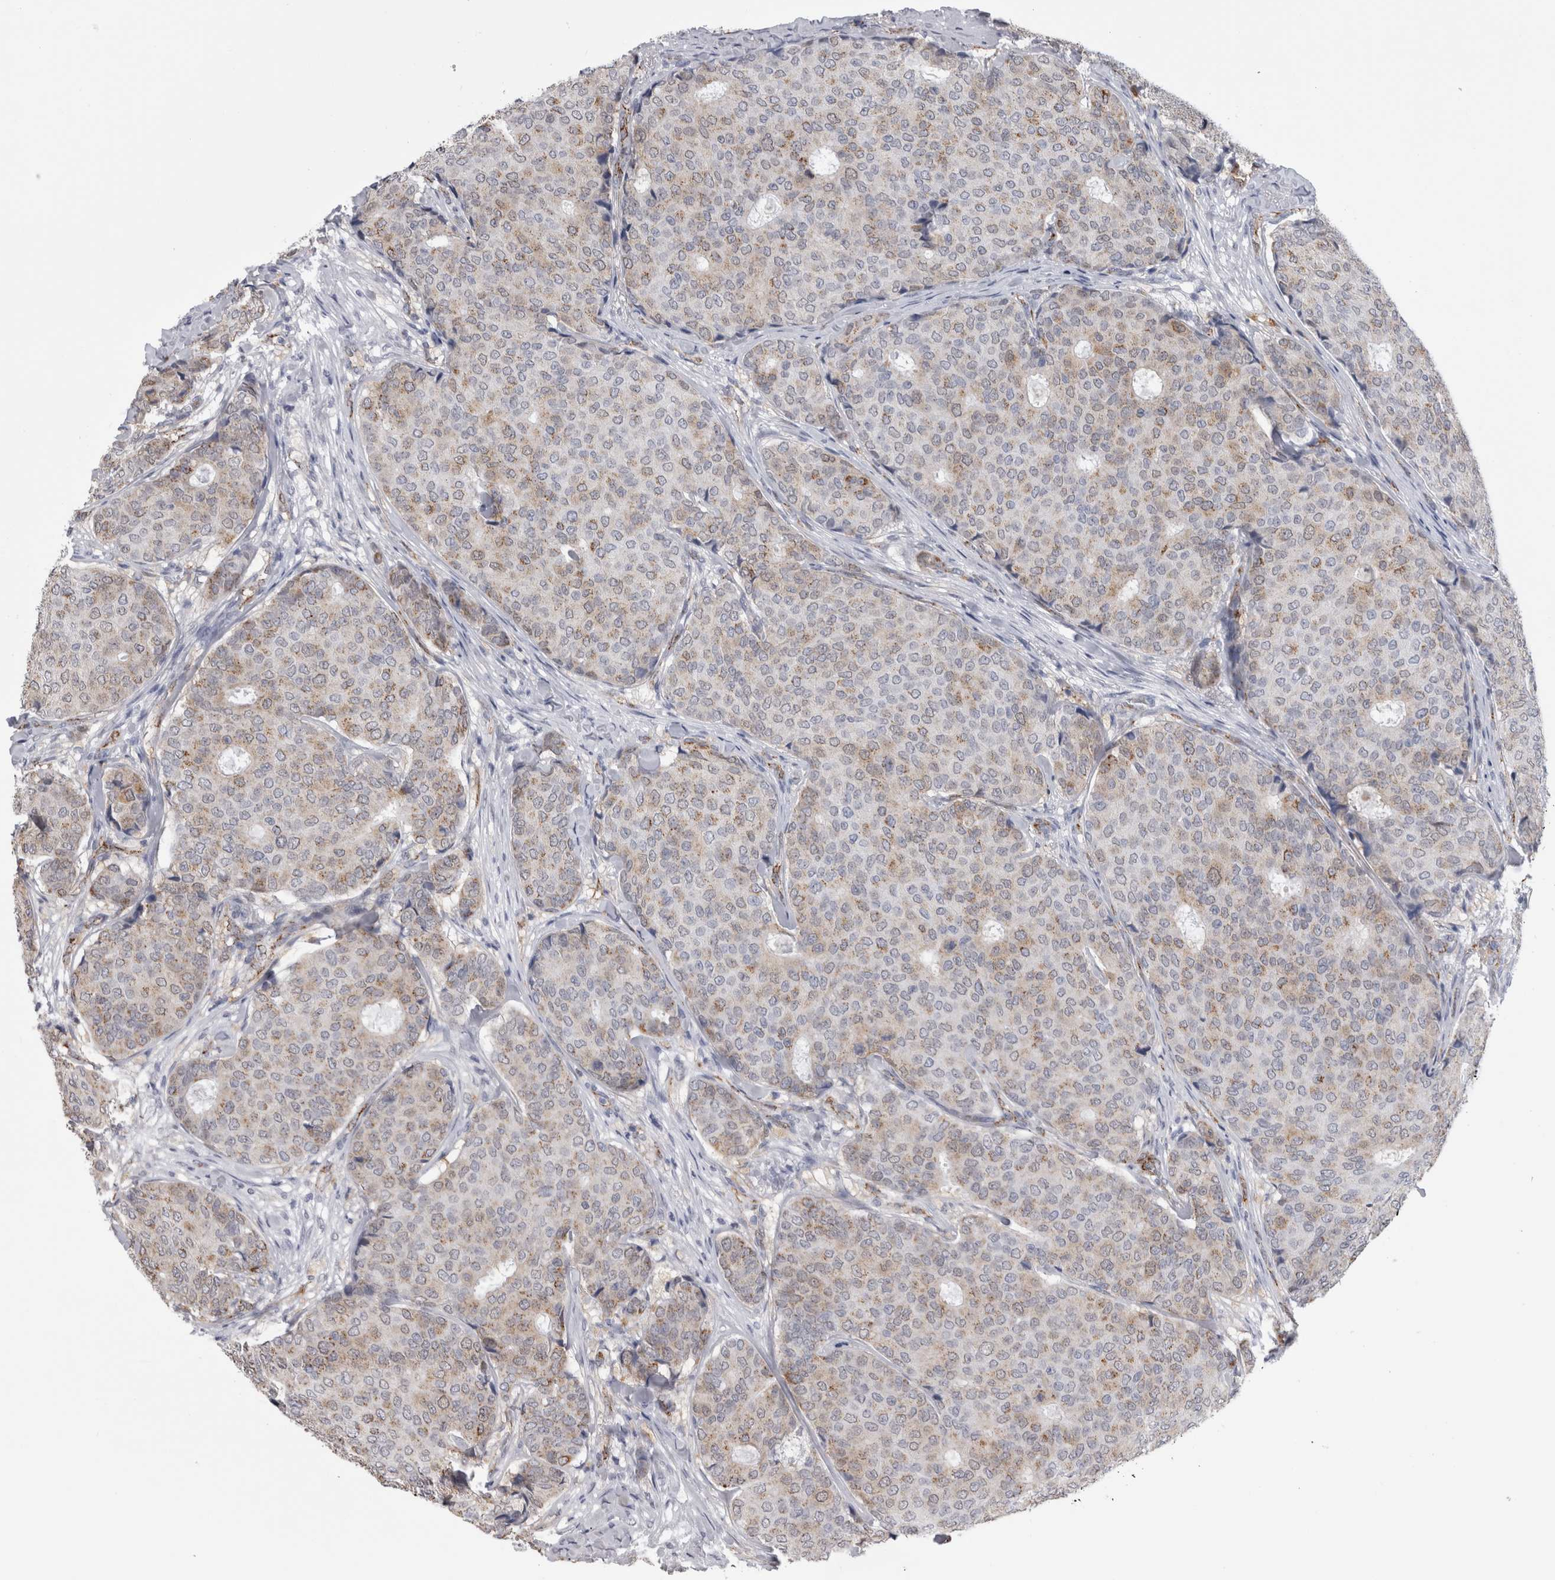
{"staining": {"intensity": "weak", "quantity": ">75%", "location": "cytoplasmic/membranous"}, "tissue": "breast cancer", "cell_type": "Tumor cells", "image_type": "cancer", "snomed": [{"axis": "morphology", "description": "Duct carcinoma"}, {"axis": "topography", "description": "Breast"}], "caption": "This image reveals immunohistochemistry (IHC) staining of human breast cancer, with low weak cytoplasmic/membranous expression in about >75% of tumor cells.", "gene": "ACOT7", "patient": {"sex": "female", "age": 75}}